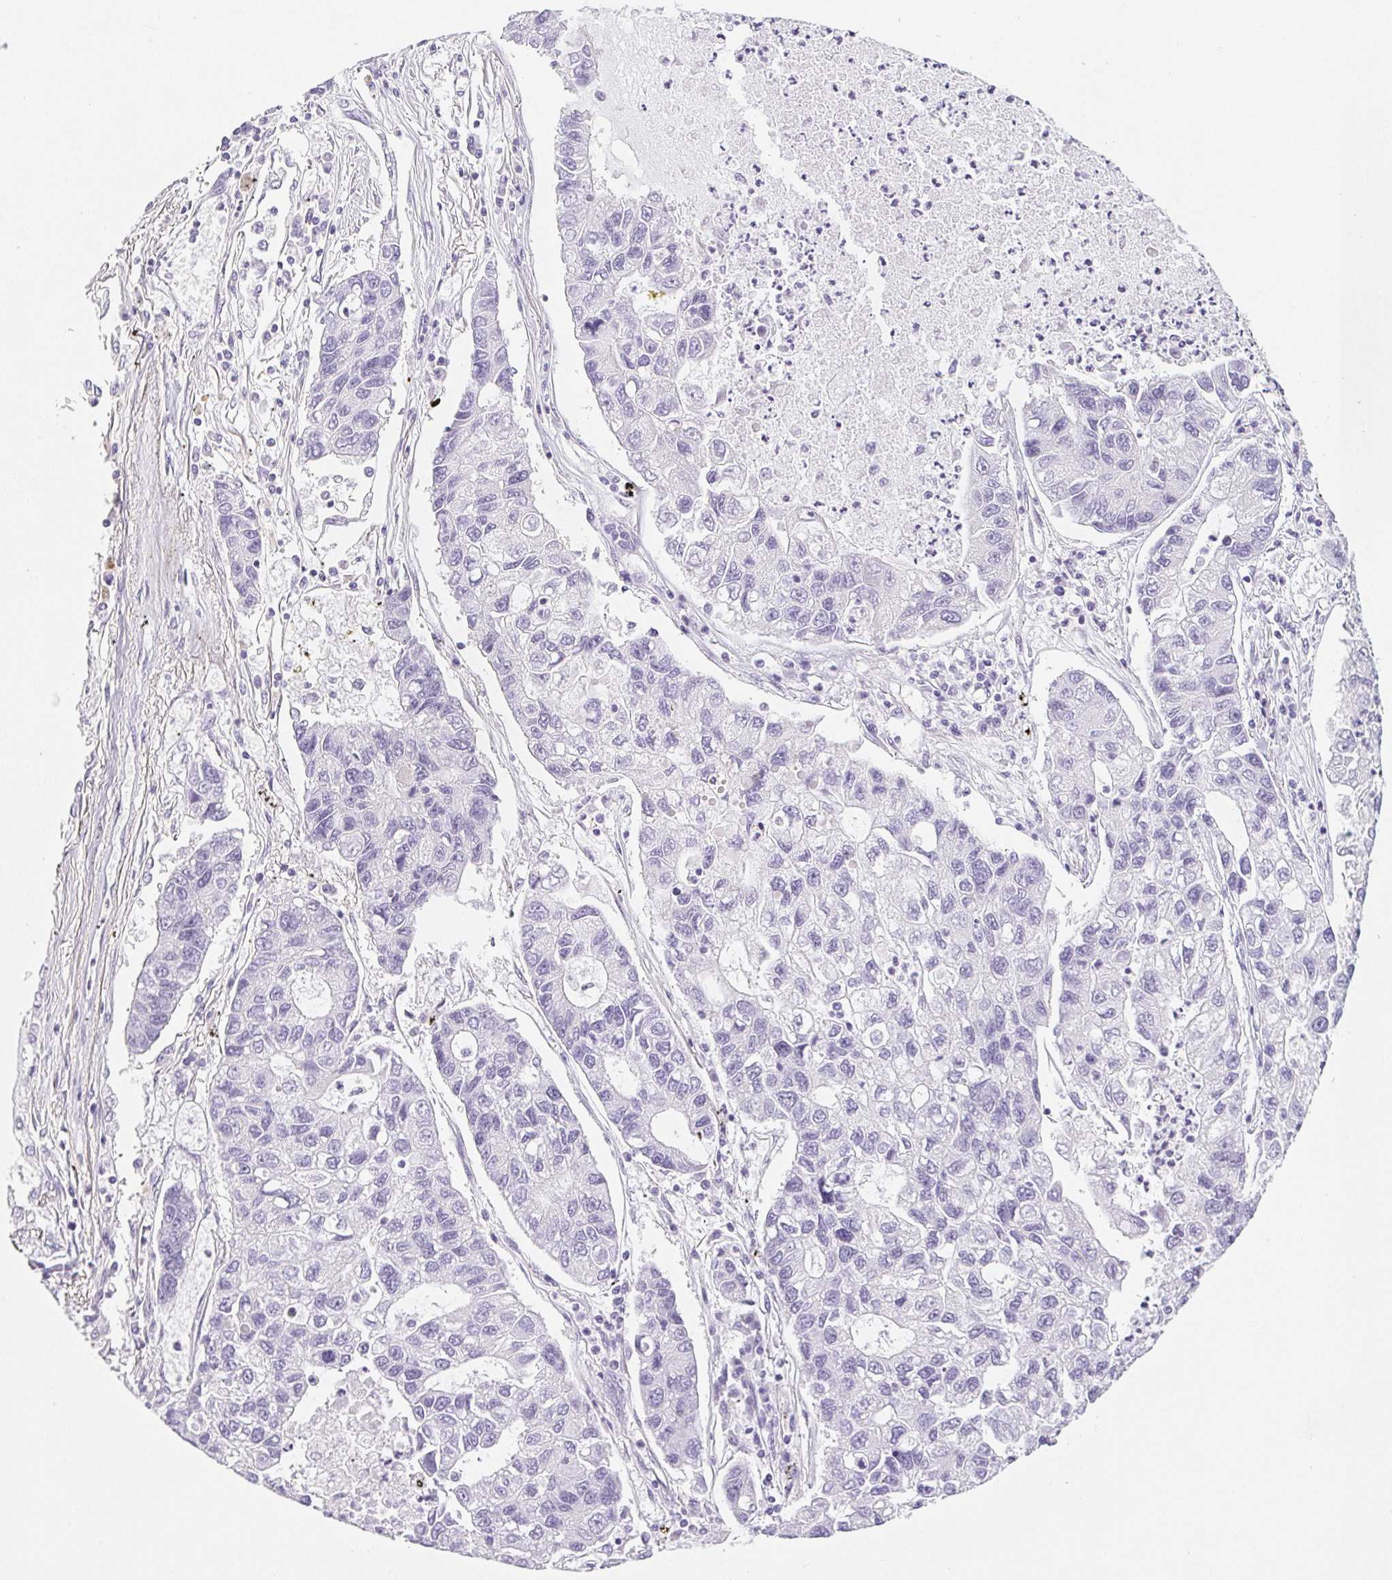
{"staining": {"intensity": "negative", "quantity": "none", "location": "none"}, "tissue": "lung cancer", "cell_type": "Tumor cells", "image_type": "cancer", "snomed": [{"axis": "morphology", "description": "Adenocarcinoma, NOS"}, {"axis": "topography", "description": "Bronchus"}, {"axis": "topography", "description": "Lung"}], "caption": "Tumor cells show no significant positivity in adenocarcinoma (lung).", "gene": "VTN", "patient": {"sex": "female", "age": 51}}